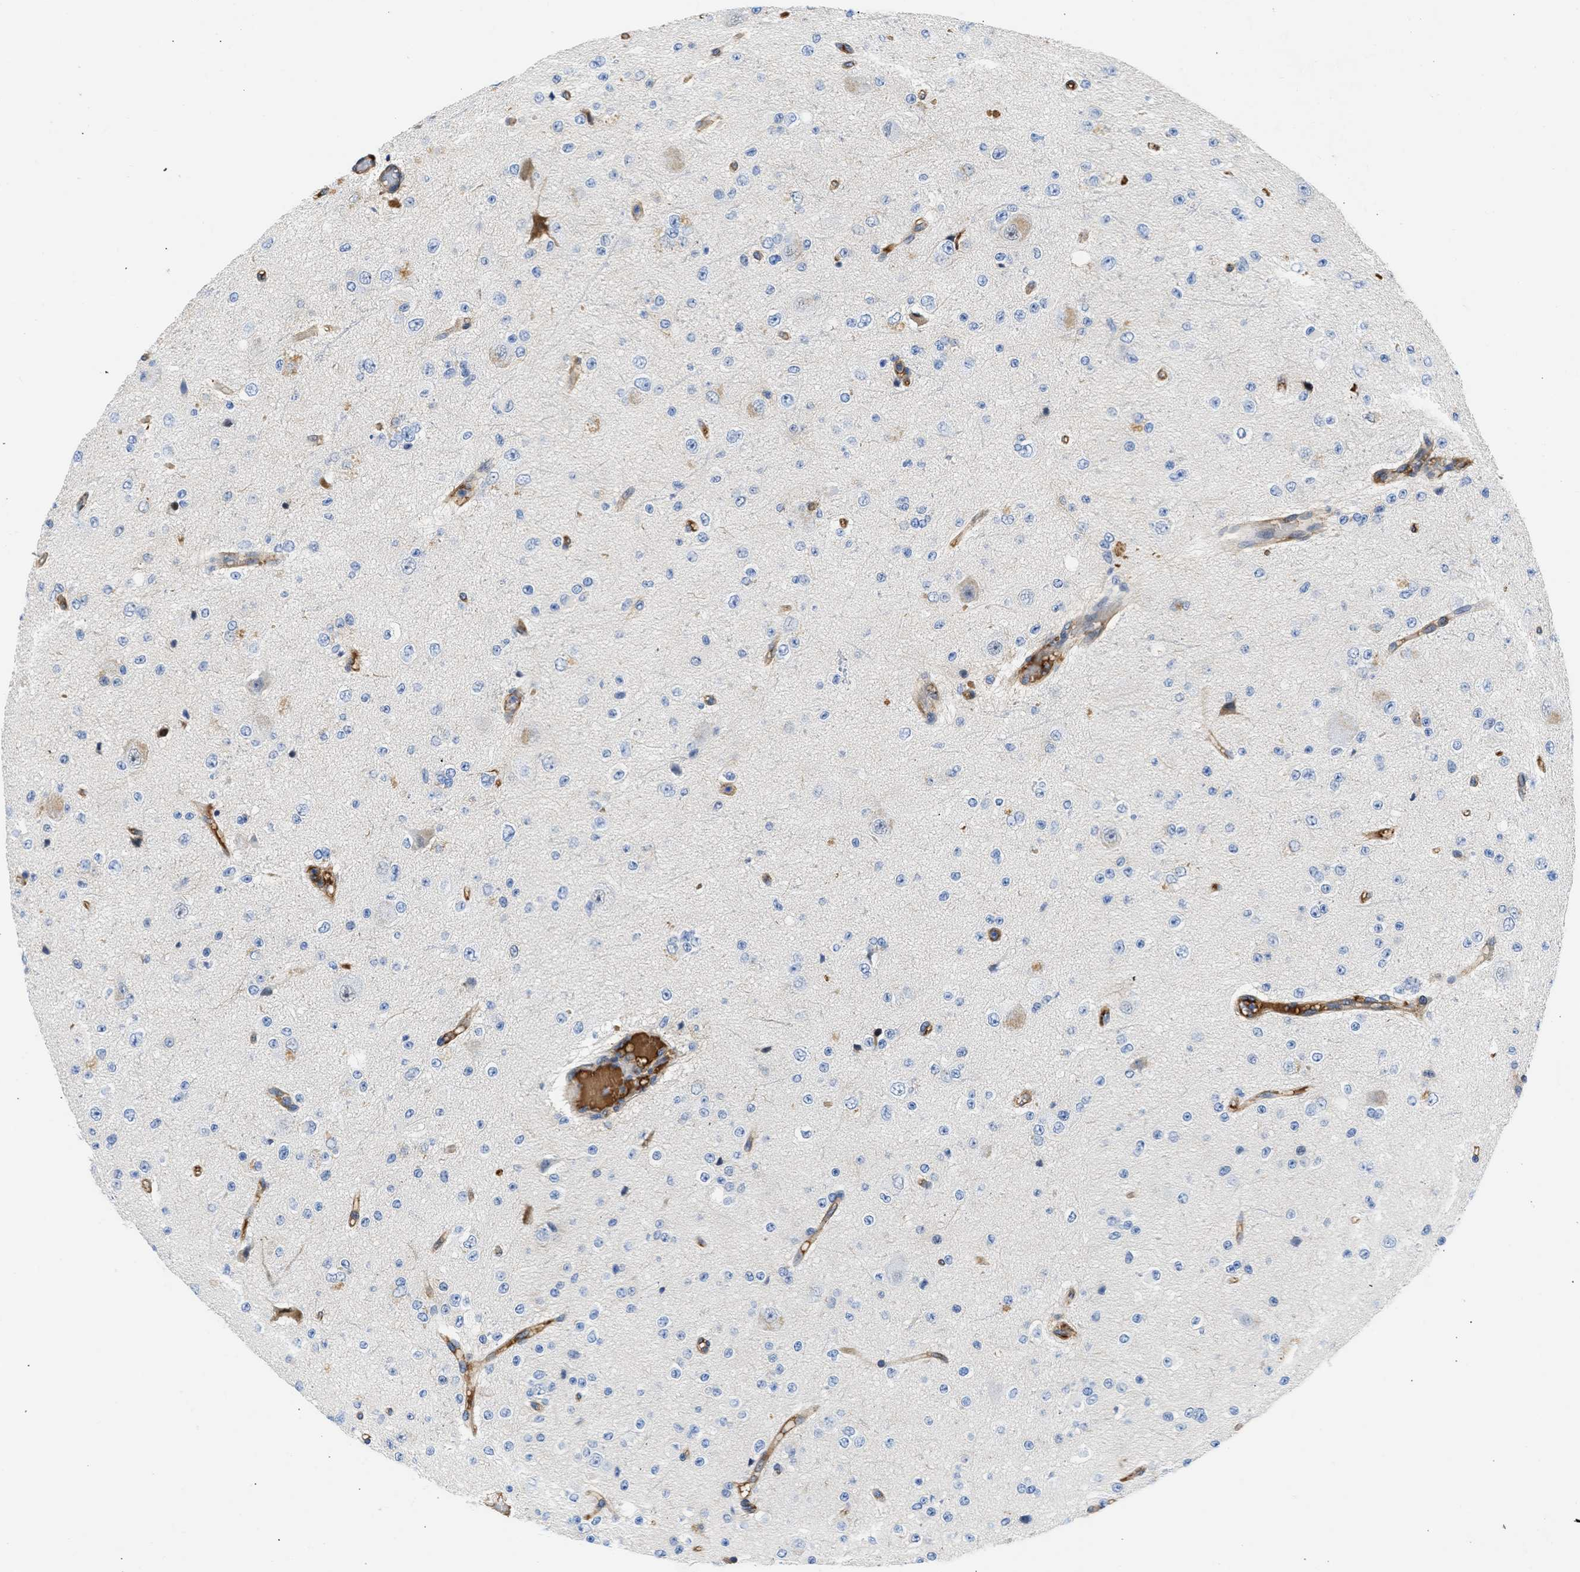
{"staining": {"intensity": "weak", "quantity": "<25%", "location": "cytoplasmic/membranous"}, "tissue": "glioma", "cell_type": "Tumor cells", "image_type": "cancer", "snomed": [{"axis": "morphology", "description": "Glioma, malignant, High grade"}, {"axis": "topography", "description": "pancreas cauda"}], "caption": "Human malignant glioma (high-grade) stained for a protein using immunohistochemistry (IHC) displays no expression in tumor cells.", "gene": "MAS1L", "patient": {"sex": "male", "age": 60}}